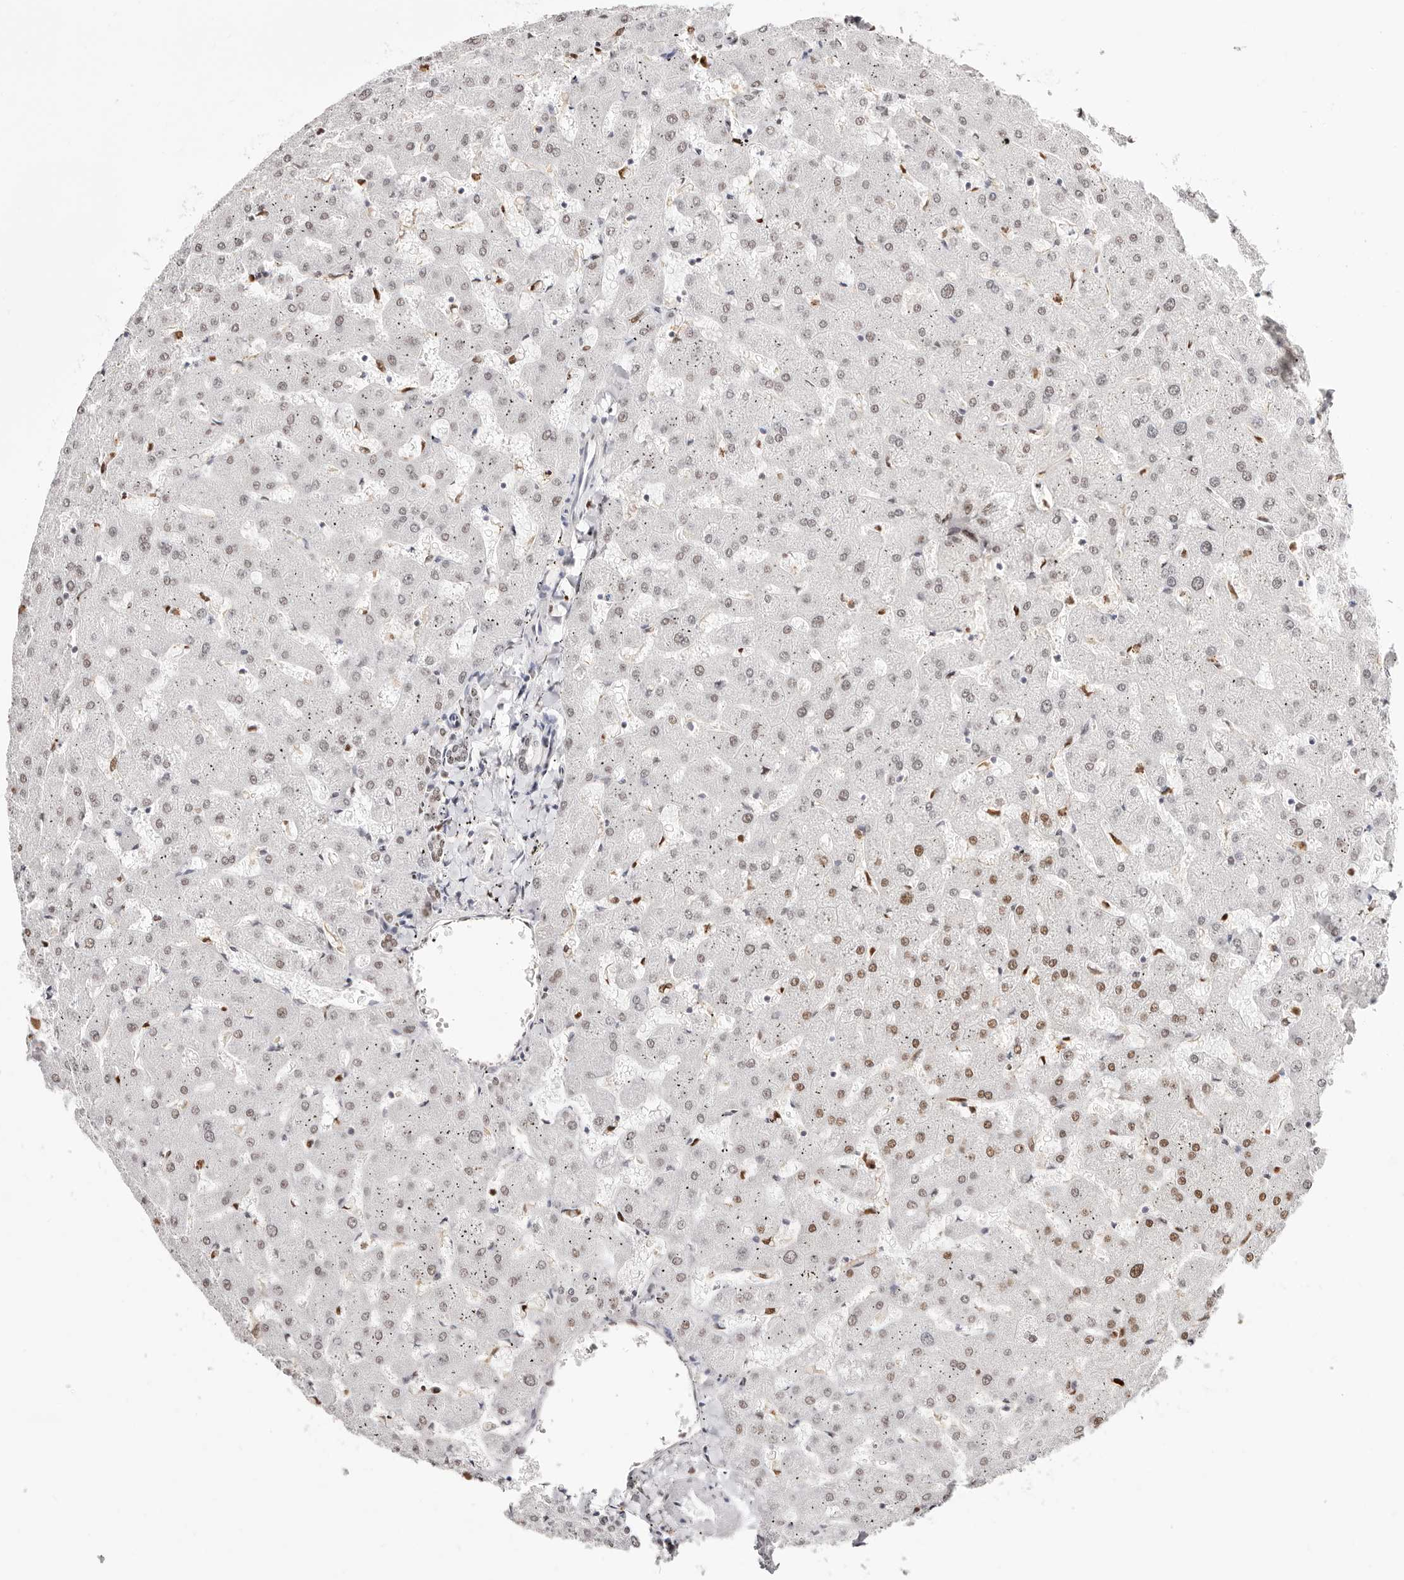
{"staining": {"intensity": "weak", "quantity": "25%-75%", "location": "nuclear"}, "tissue": "liver", "cell_type": "Cholangiocytes", "image_type": "normal", "snomed": [{"axis": "morphology", "description": "Normal tissue, NOS"}, {"axis": "topography", "description": "Liver"}], "caption": "Immunohistochemical staining of unremarkable human liver displays weak nuclear protein expression in approximately 25%-75% of cholangiocytes.", "gene": "TKT", "patient": {"sex": "female", "age": 63}}